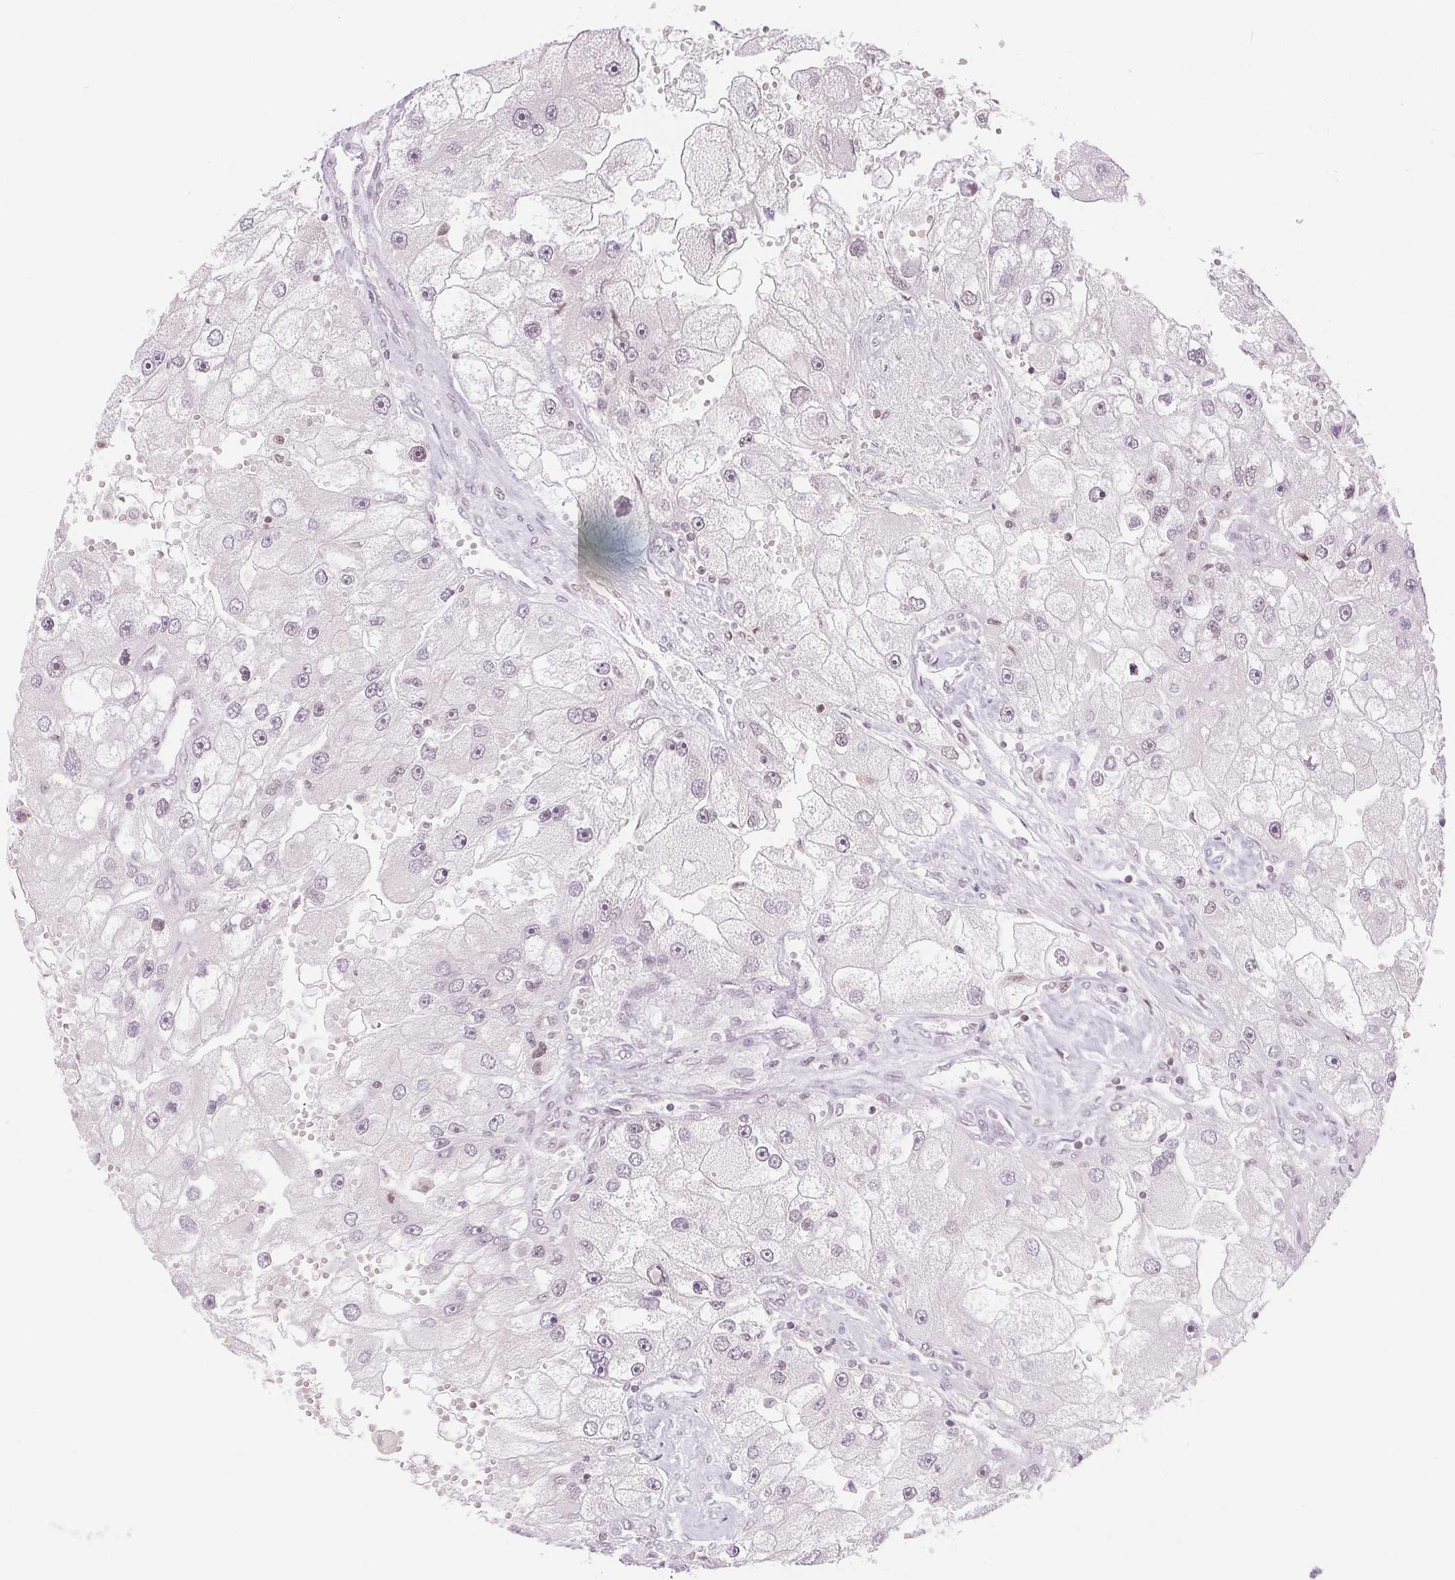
{"staining": {"intensity": "weak", "quantity": "25%-75%", "location": "nuclear"}, "tissue": "renal cancer", "cell_type": "Tumor cells", "image_type": "cancer", "snomed": [{"axis": "morphology", "description": "Adenocarcinoma, NOS"}, {"axis": "topography", "description": "Kidney"}], "caption": "There is low levels of weak nuclear positivity in tumor cells of renal adenocarcinoma, as demonstrated by immunohistochemical staining (brown color).", "gene": "DEK", "patient": {"sex": "male", "age": 63}}